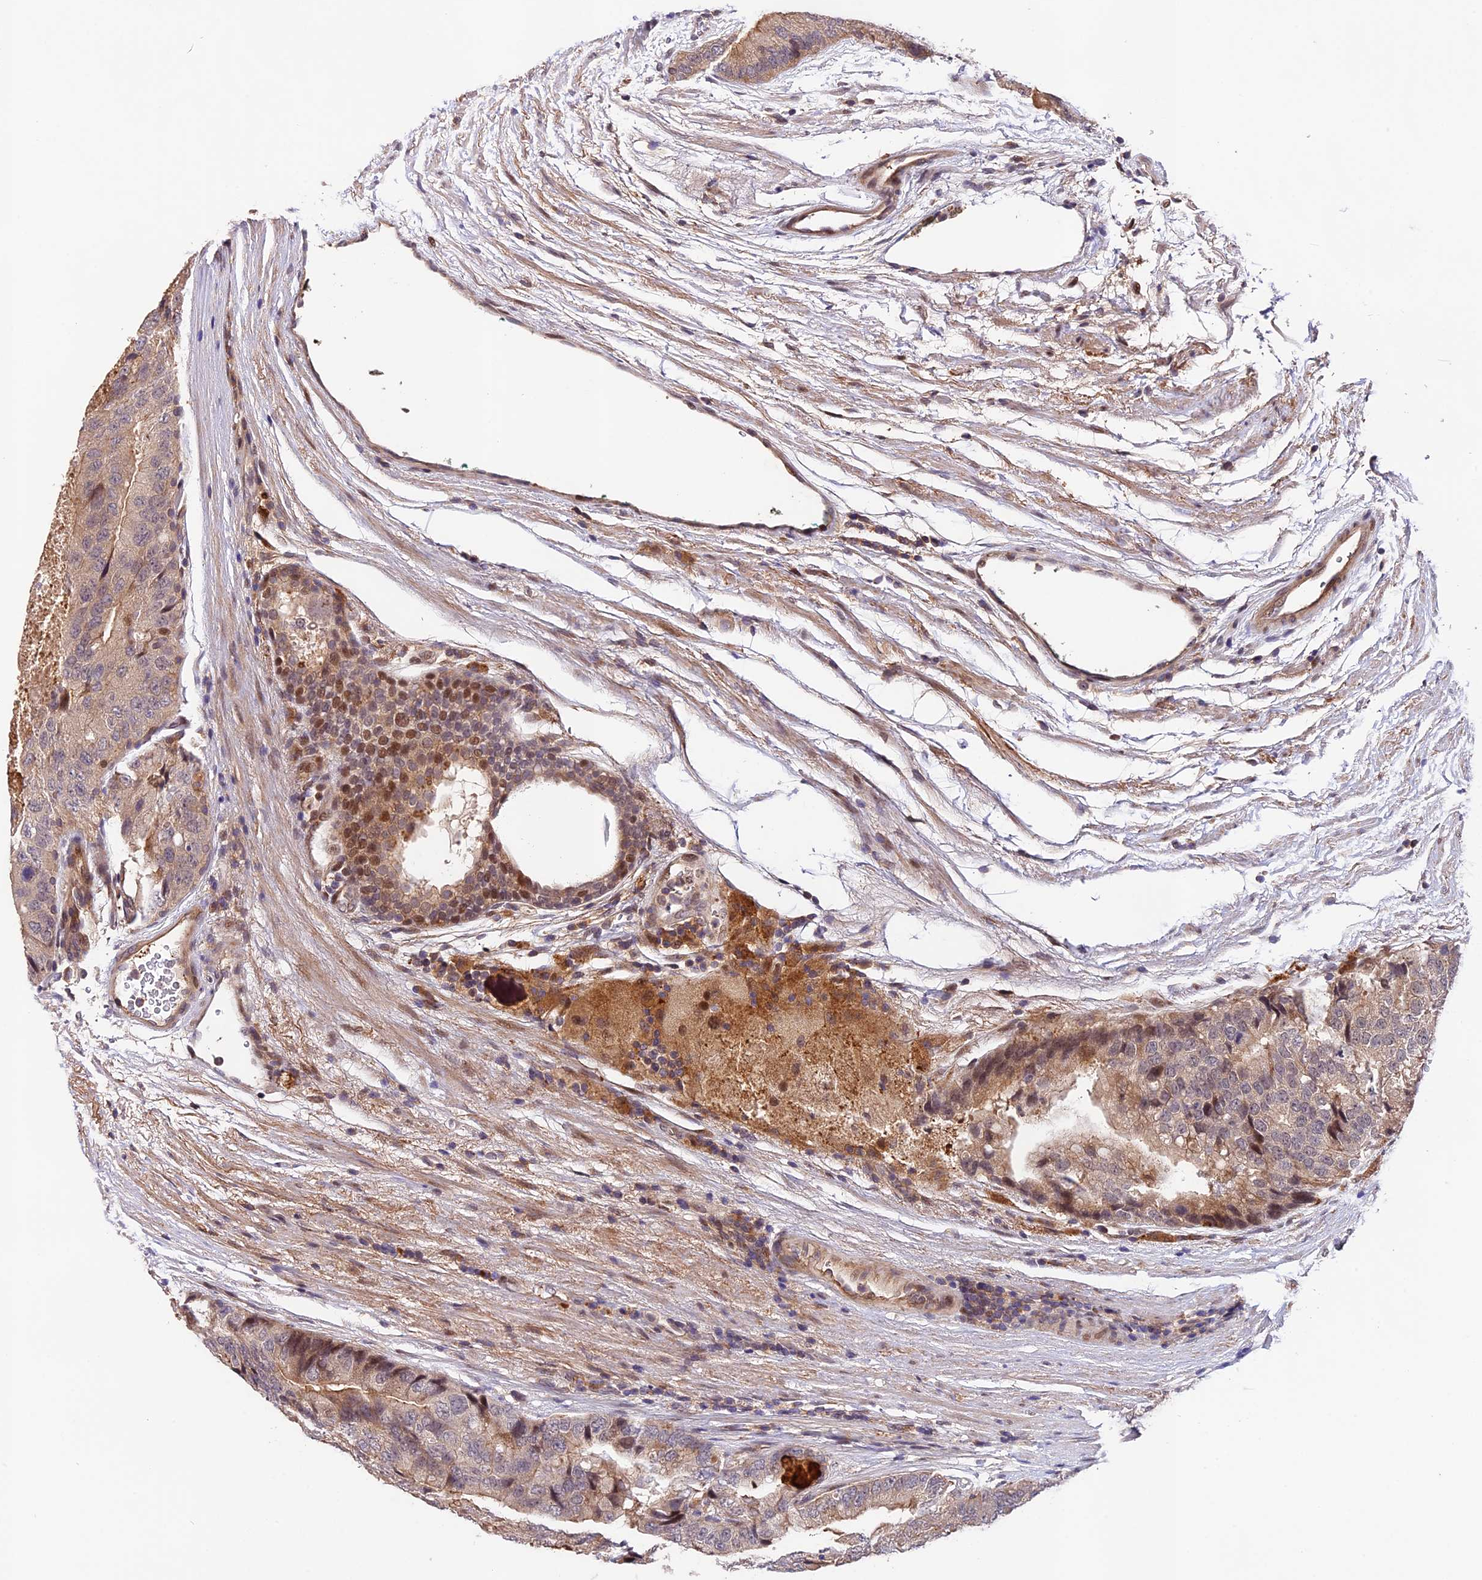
{"staining": {"intensity": "moderate", "quantity": "<25%", "location": "cytoplasmic/membranous,nuclear"}, "tissue": "prostate cancer", "cell_type": "Tumor cells", "image_type": "cancer", "snomed": [{"axis": "morphology", "description": "Adenocarcinoma, High grade"}, {"axis": "topography", "description": "Prostate"}], "caption": "IHC image of prostate cancer stained for a protein (brown), which exhibits low levels of moderate cytoplasmic/membranous and nuclear staining in approximately <25% of tumor cells.", "gene": "CACNA1H", "patient": {"sex": "male", "age": 70}}